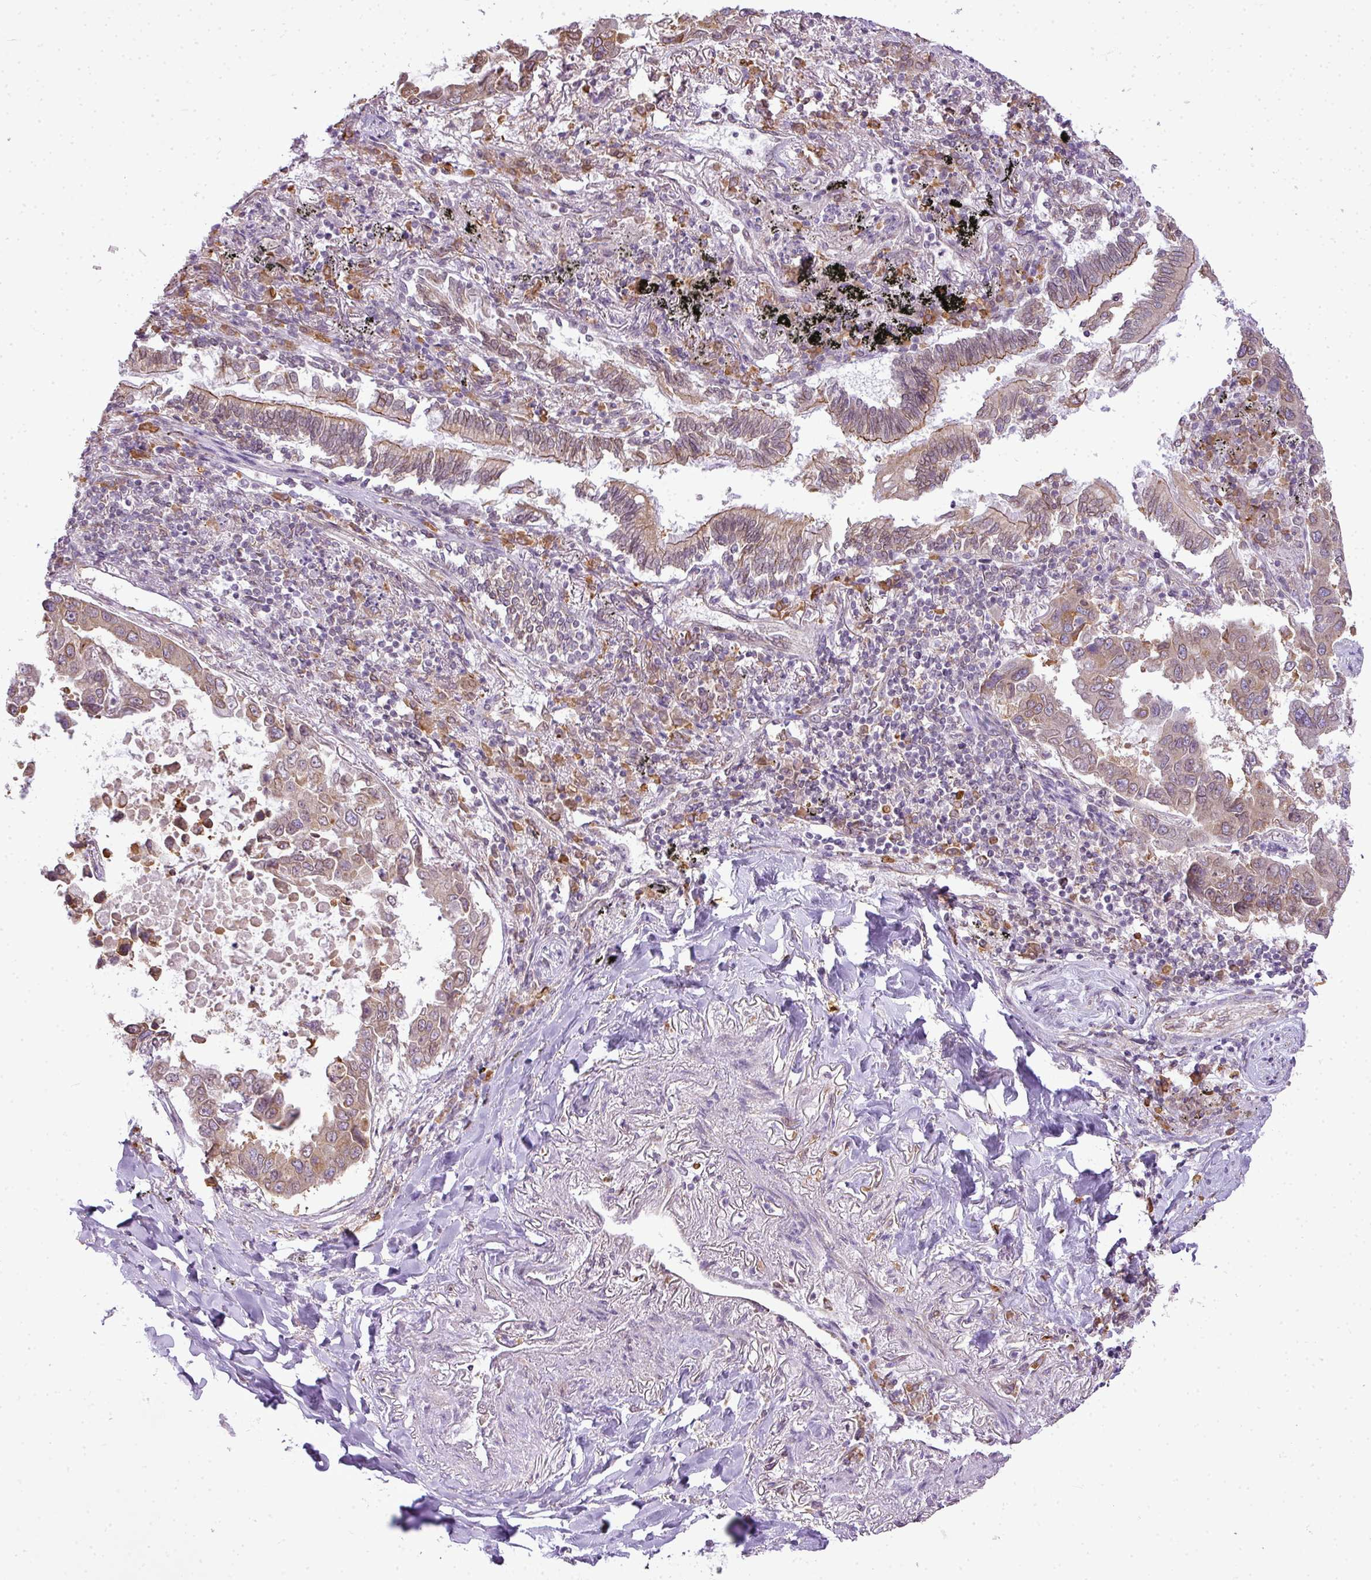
{"staining": {"intensity": "moderate", "quantity": "<25%", "location": "cytoplasmic/membranous,nuclear"}, "tissue": "lung cancer", "cell_type": "Tumor cells", "image_type": "cancer", "snomed": [{"axis": "morphology", "description": "Adenocarcinoma, NOS"}, {"axis": "topography", "description": "Lung"}], "caption": "Immunohistochemical staining of lung cancer (adenocarcinoma) displays low levels of moderate cytoplasmic/membranous and nuclear staining in about <25% of tumor cells.", "gene": "COX18", "patient": {"sex": "male", "age": 64}}